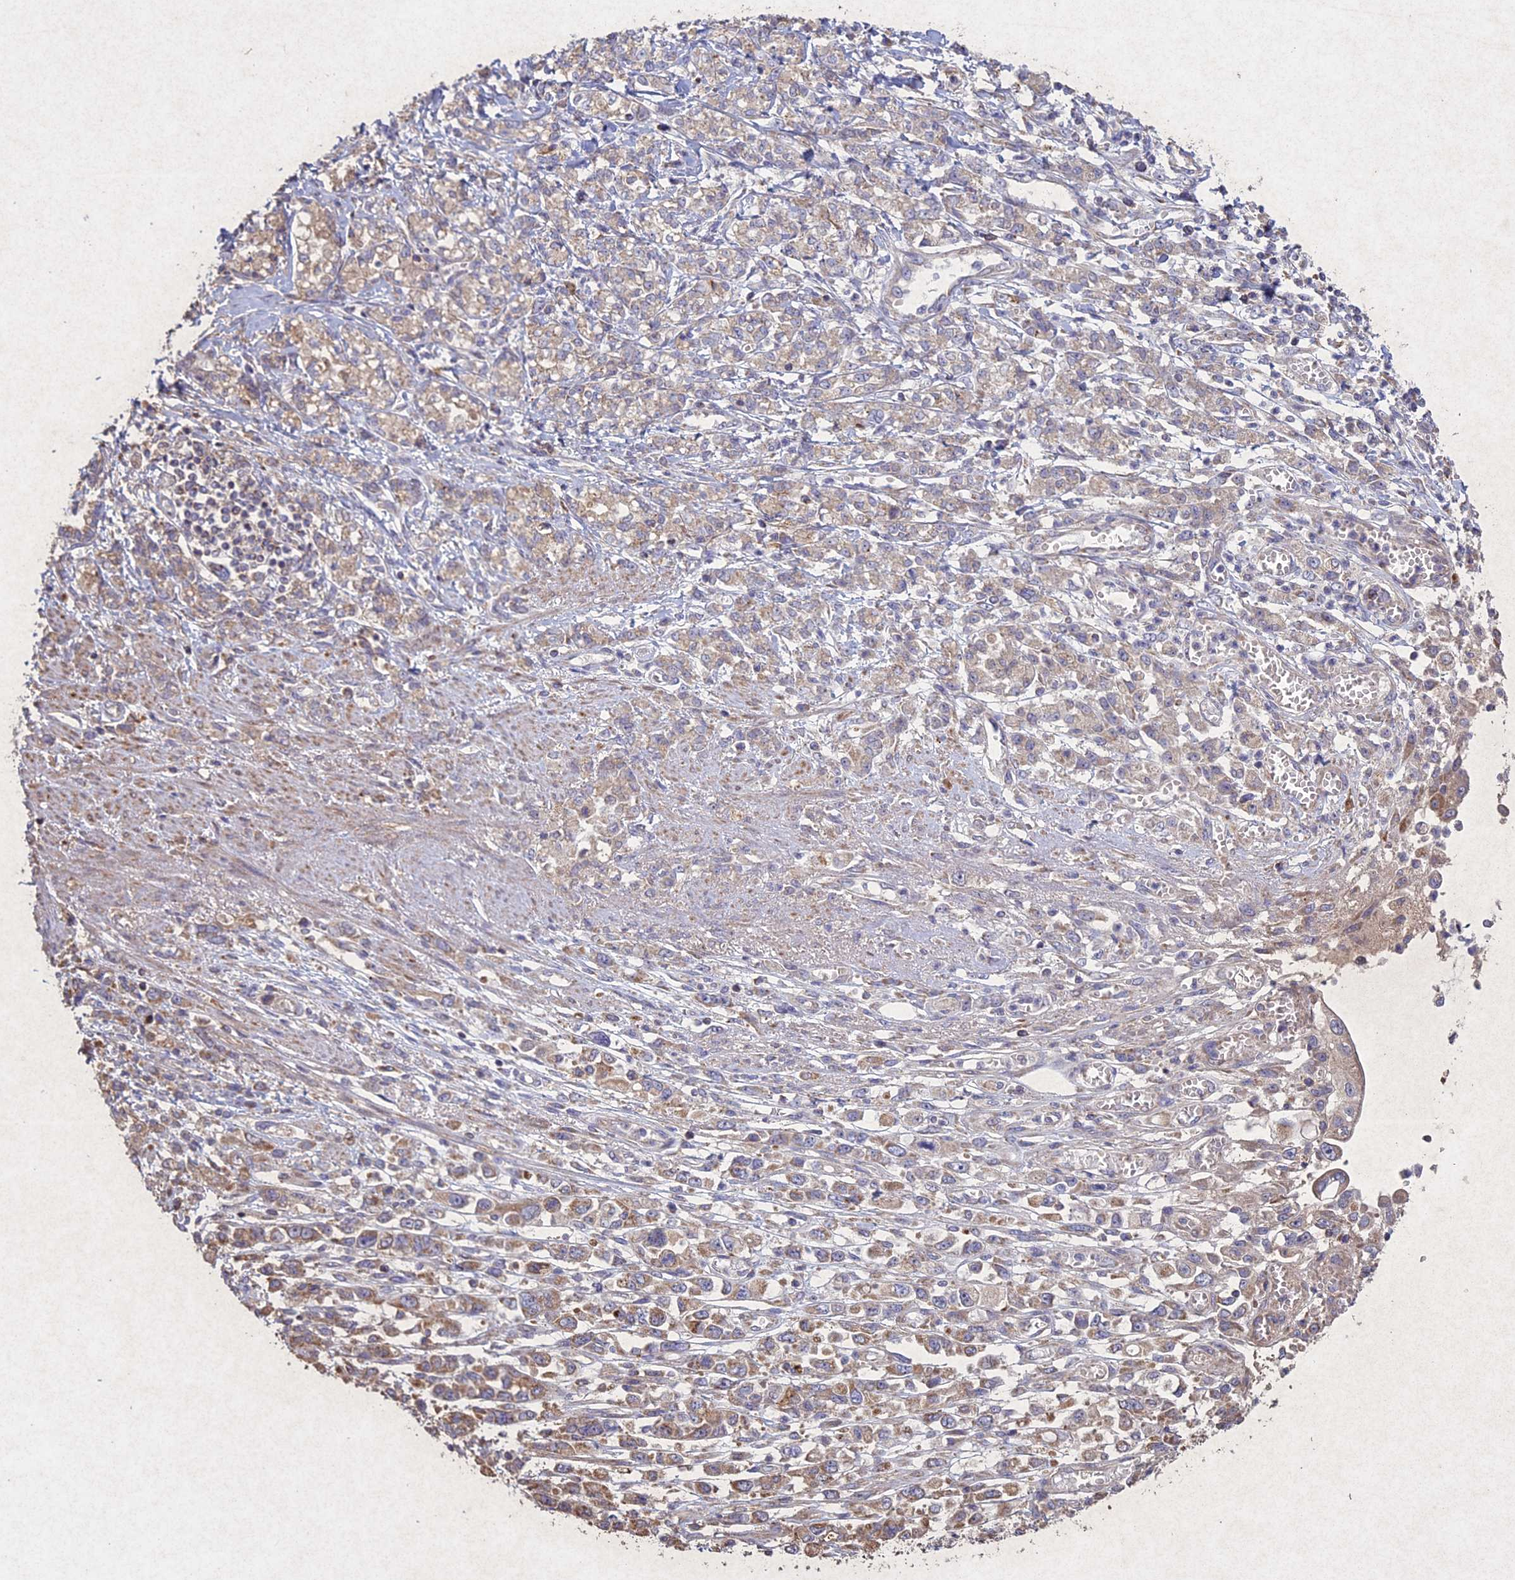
{"staining": {"intensity": "moderate", "quantity": "<25%", "location": "cytoplasmic/membranous"}, "tissue": "stomach cancer", "cell_type": "Tumor cells", "image_type": "cancer", "snomed": [{"axis": "morphology", "description": "Adenocarcinoma, NOS"}, {"axis": "topography", "description": "Stomach"}], "caption": "Adenocarcinoma (stomach) stained with a protein marker displays moderate staining in tumor cells.", "gene": "CIAO2B", "patient": {"sex": "female", "age": 76}}